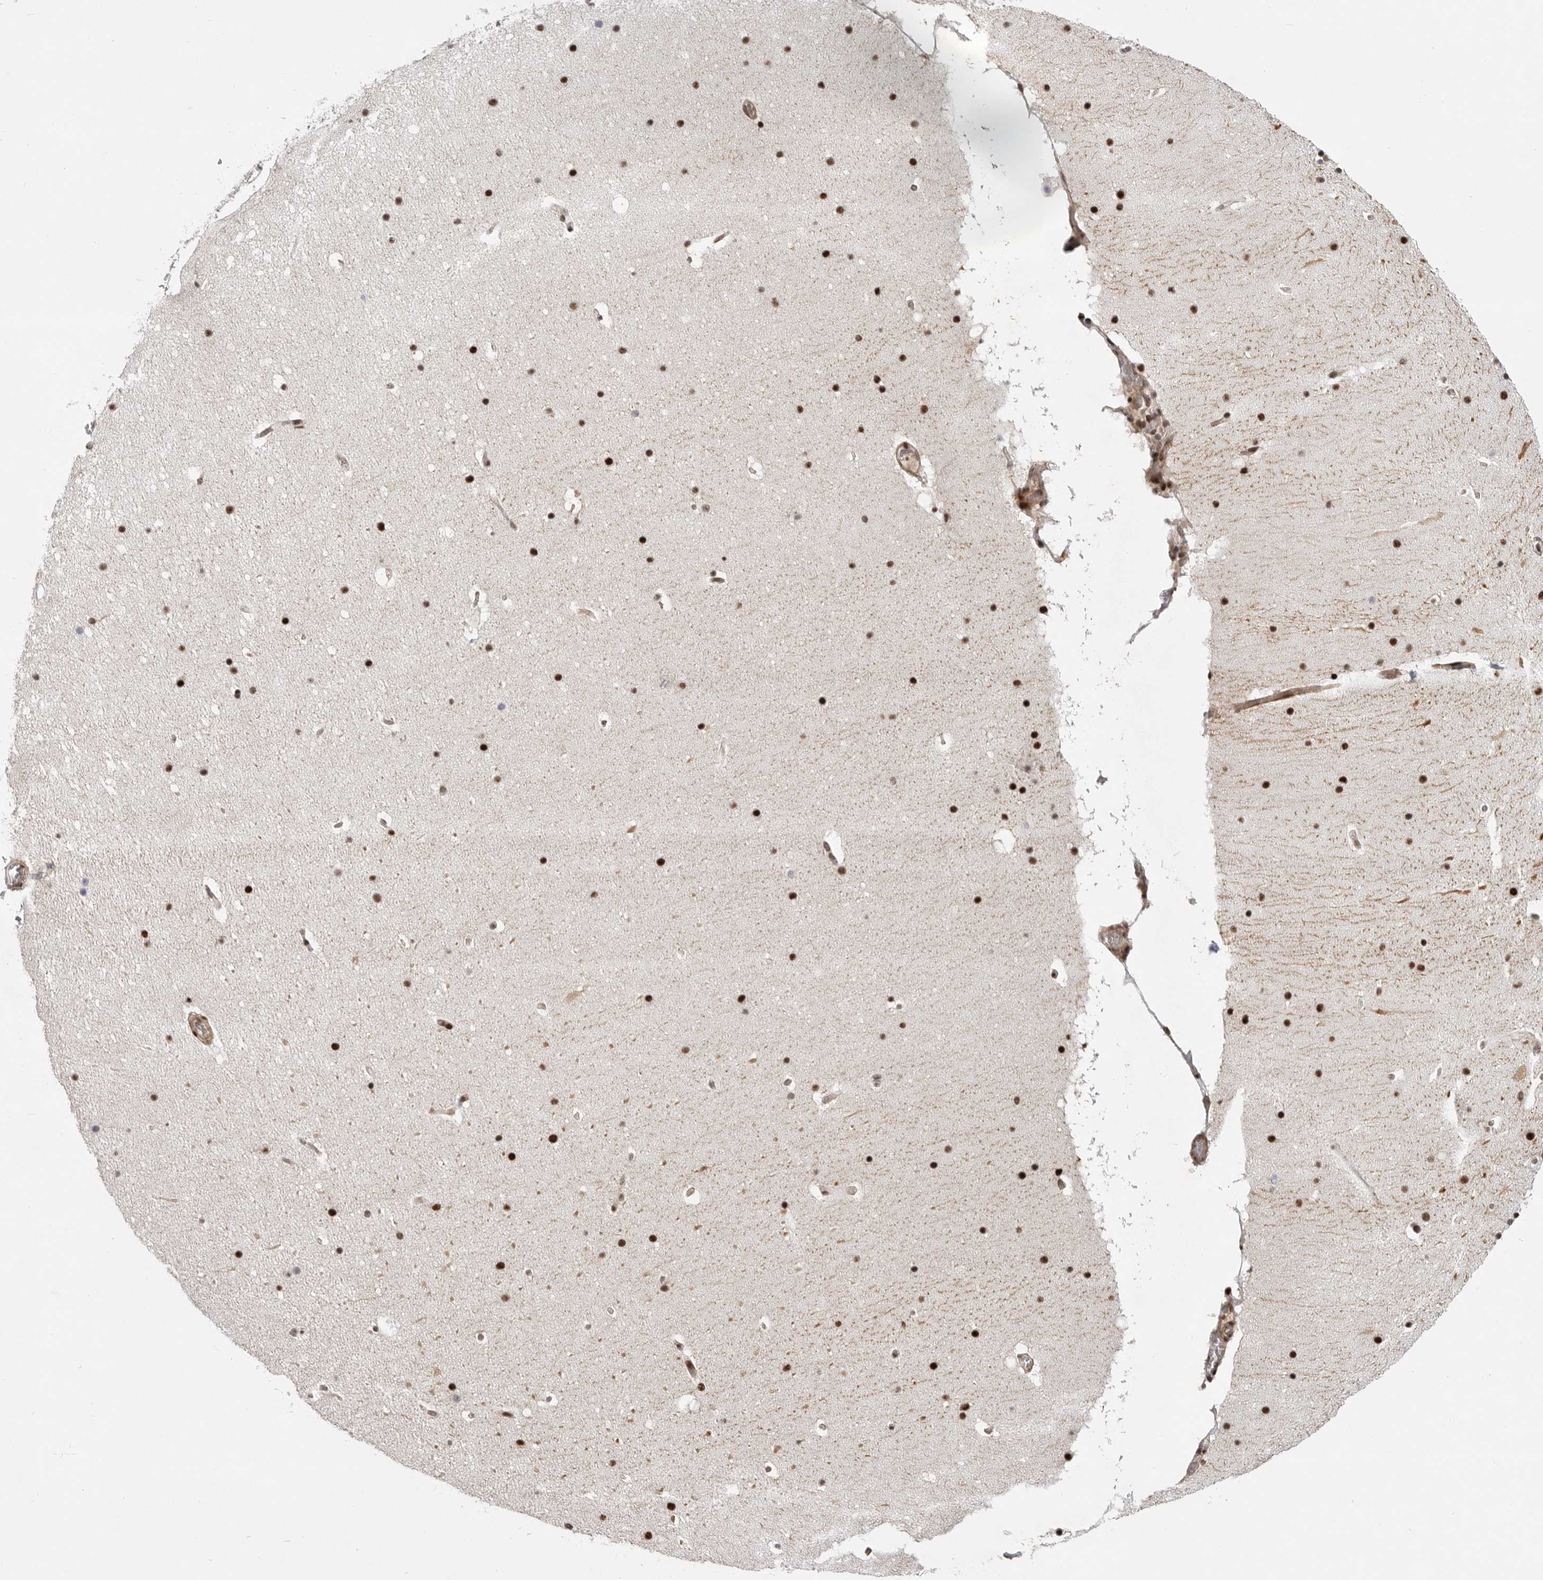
{"staining": {"intensity": "weak", "quantity": ">75%", "location": "nuclear"}, "tissue": "cerebellum", "cell_type": "Cells in granular layer", "image_type": "normal", "snomed": [{"axis": "morphology", "description": "Normal tissue, NOS"}, {"axis": "topography", "description": "Cerebellum"}], "caption": "Protein staining of benign cerebellum reveals weak nuclear expression in approximately >75% of cells in granular layer.", "gene": "GPATCH2", "patient": {"sex": "male", "age": 57}}